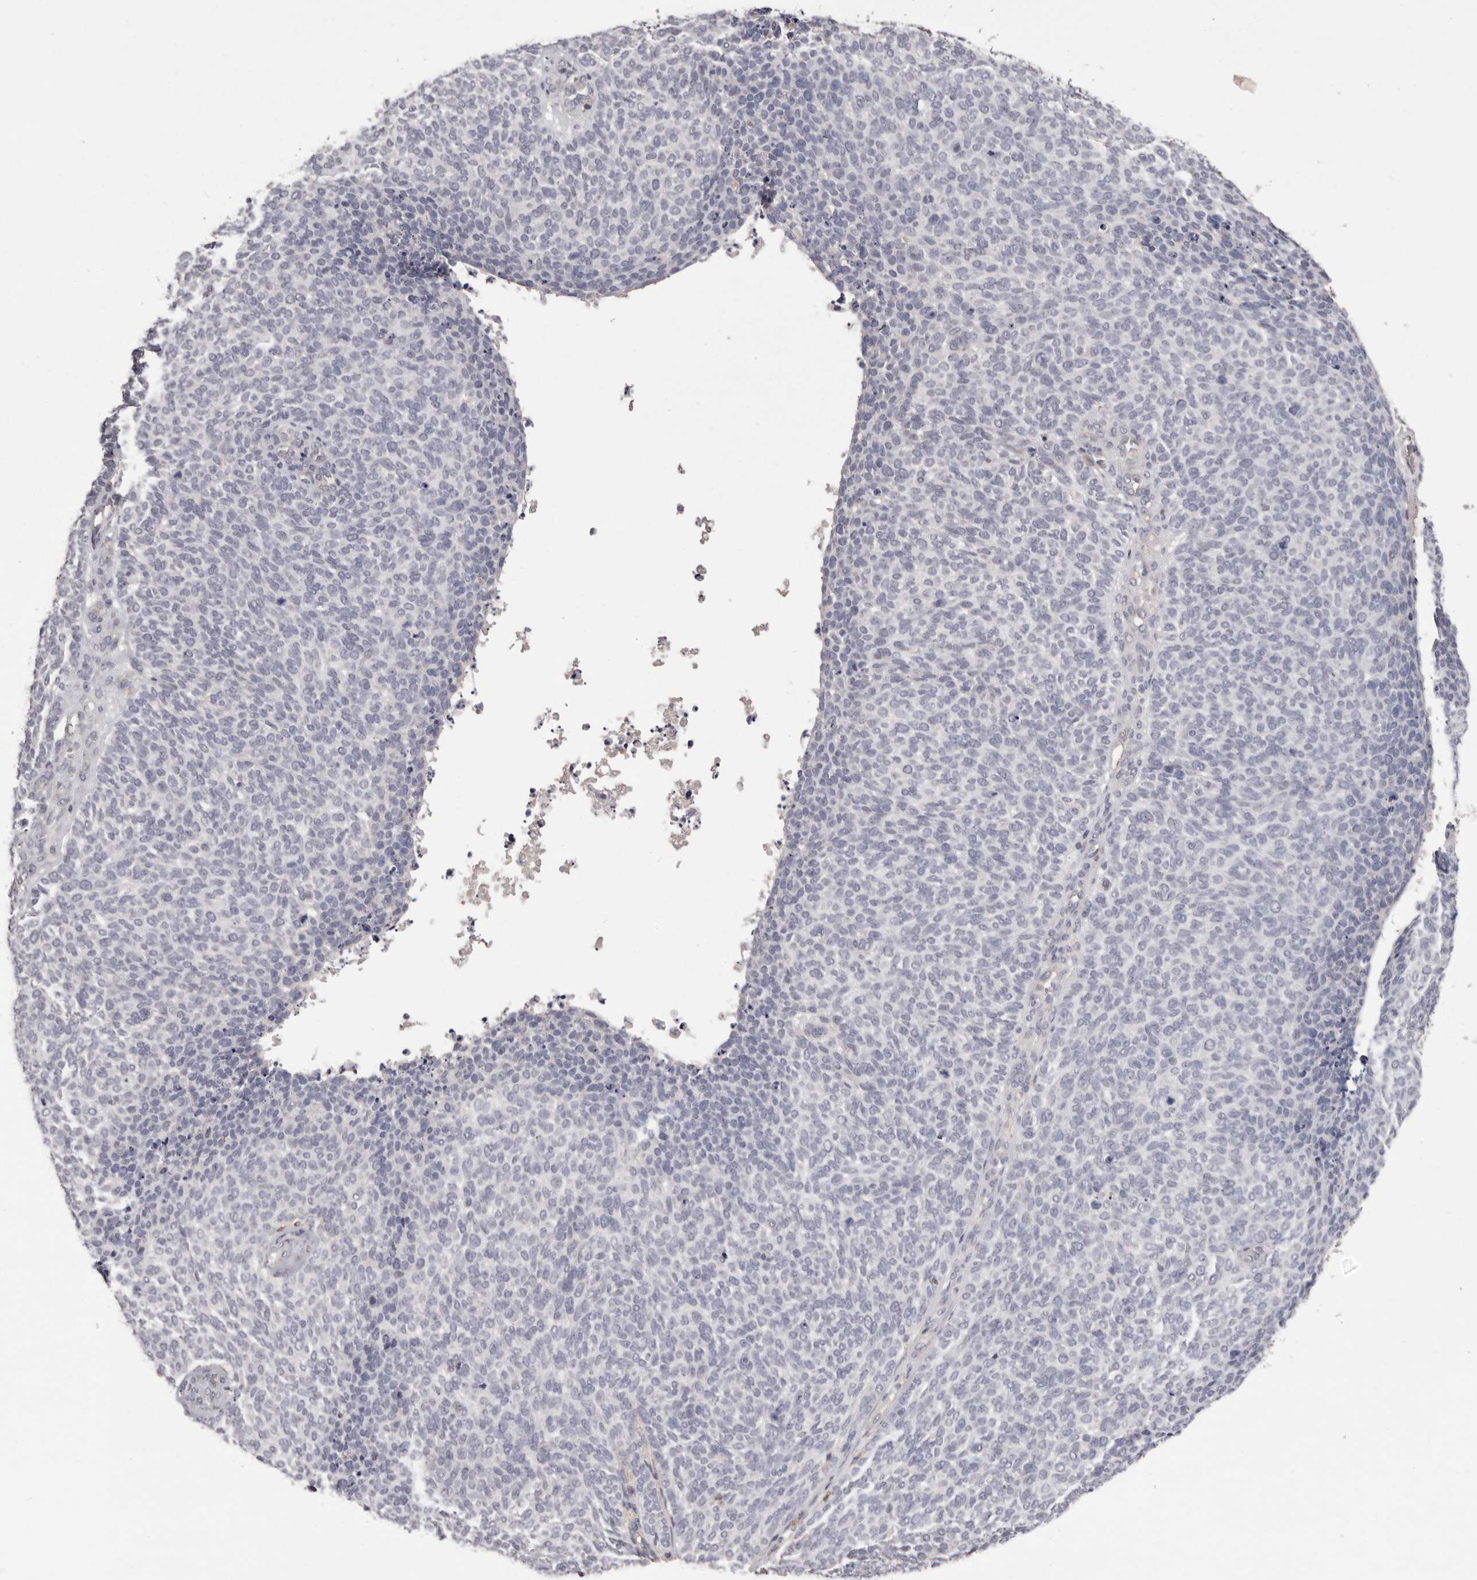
{"staining": {"intensity": "negative", "quantity": "none", "location": "none"}, "tissue": "skin cancer", "cell_type": "Tumor cells", "image_type": "cancer", "snomed": [{"axis": "morphology", "description": "Squamous cell carcinoma, NOS"}, {"axis": "topography", "description": "Skin"}], "caption": "This is an immunohistochemistry (IHC) photomicrograph of human skin cancer (squamous cell carcinoma). There is no staining in tumor cells.", "gene": "MMACHC", "patient": {"sex": "female", "age": 90}}